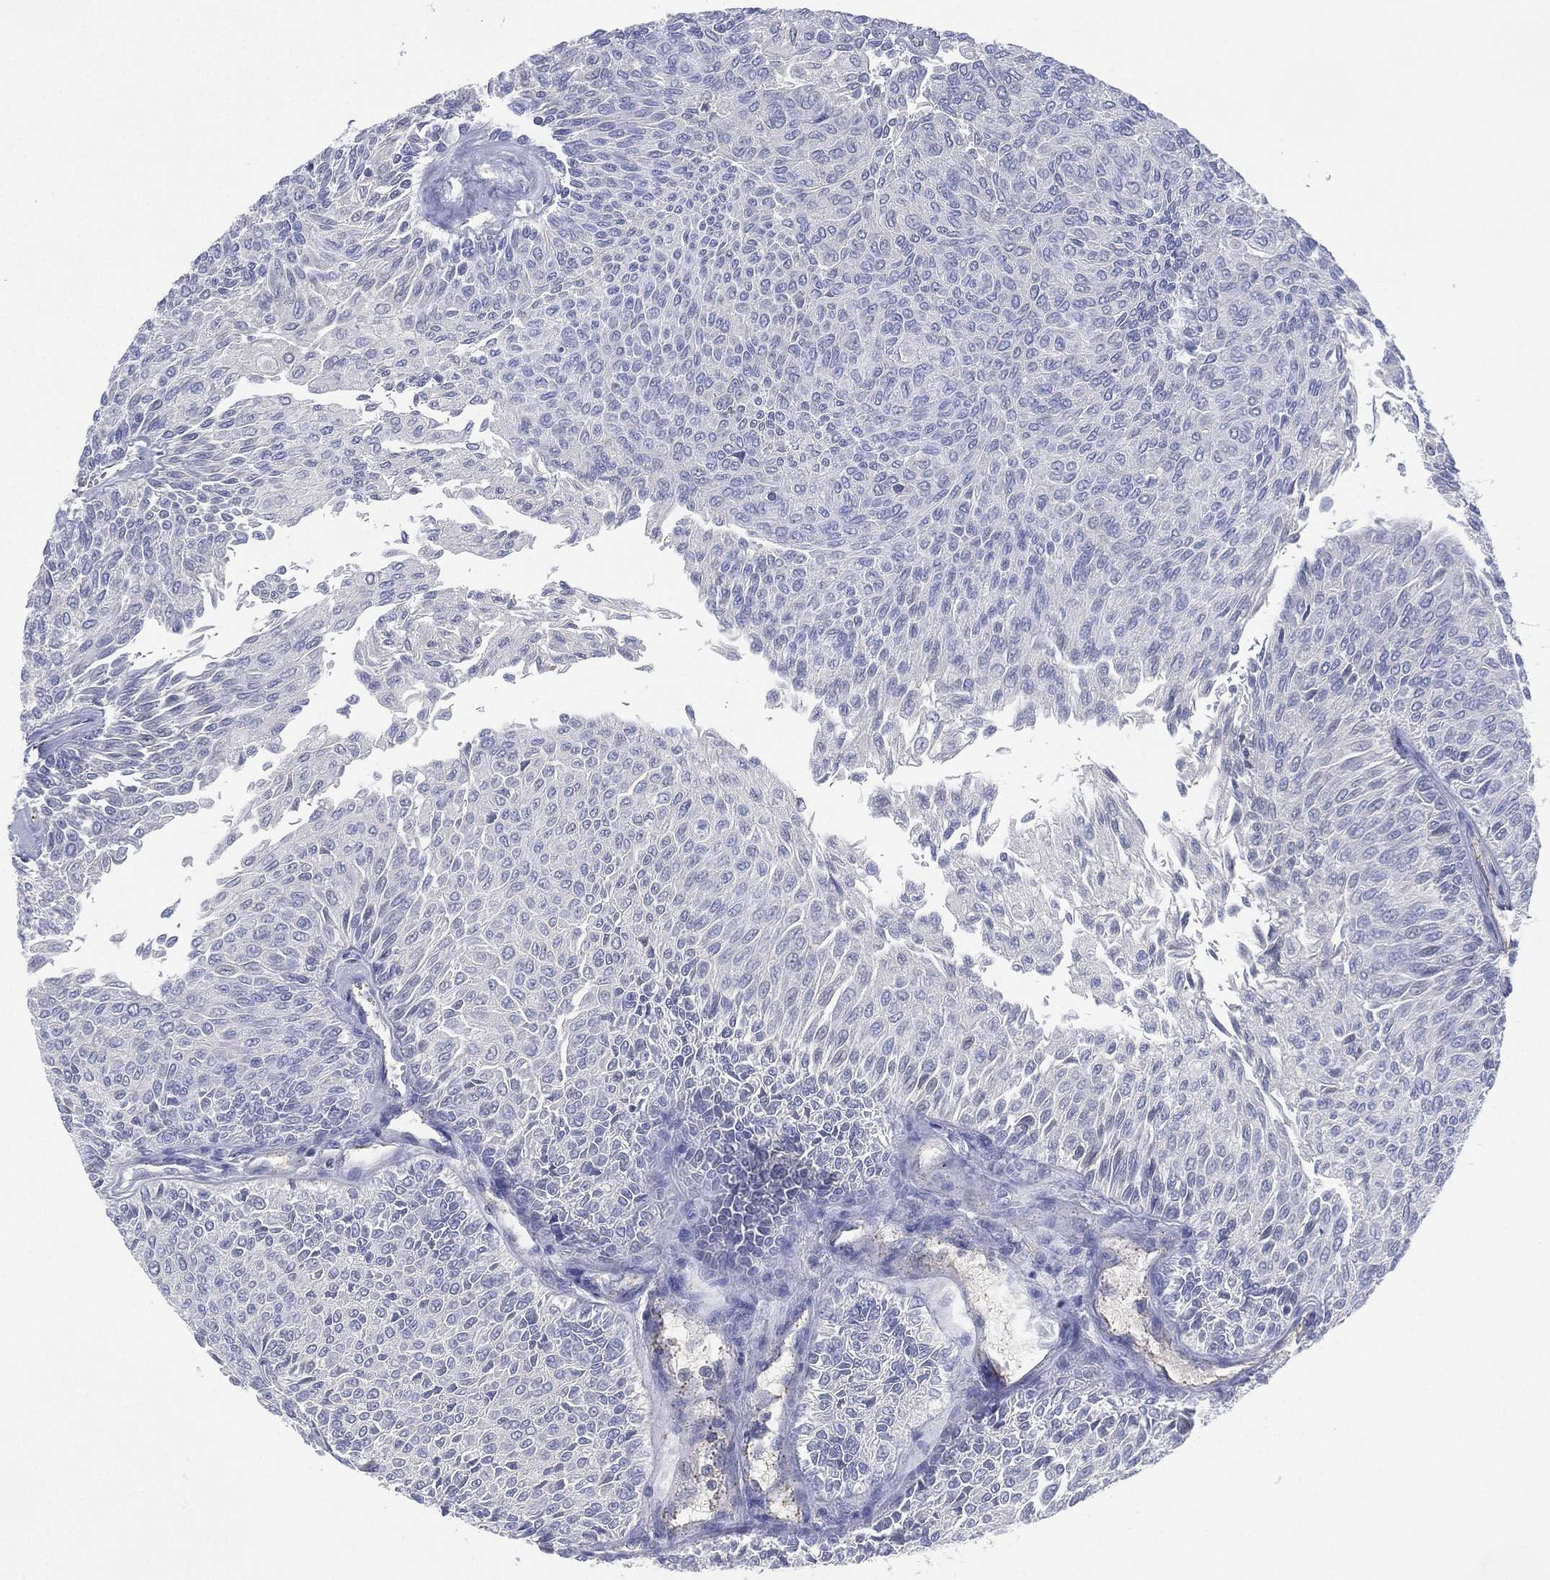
{"staining": {"intensity": "negative", "quantity": "none", "location": "none"}, "tissue": "urothelial cancer", "cell_type": "Tumor cells", "image_type": "cancer", "snomed": [{"axis": "morphology", "description": "Urothelial carcinoma, Low grade"}, {"axis": "topography", "description": "Ureter, NOS"}, {"axis": "topography", "description": "Urinary bladder"}], "caption": "Low-grade urothelial carcinoma stained for a protein using immunohistochemistry (IHC) demonstrates no staining tumor cells.", "gene": "CYP2D6", "patient": {"sex": "male", "age": 78}}